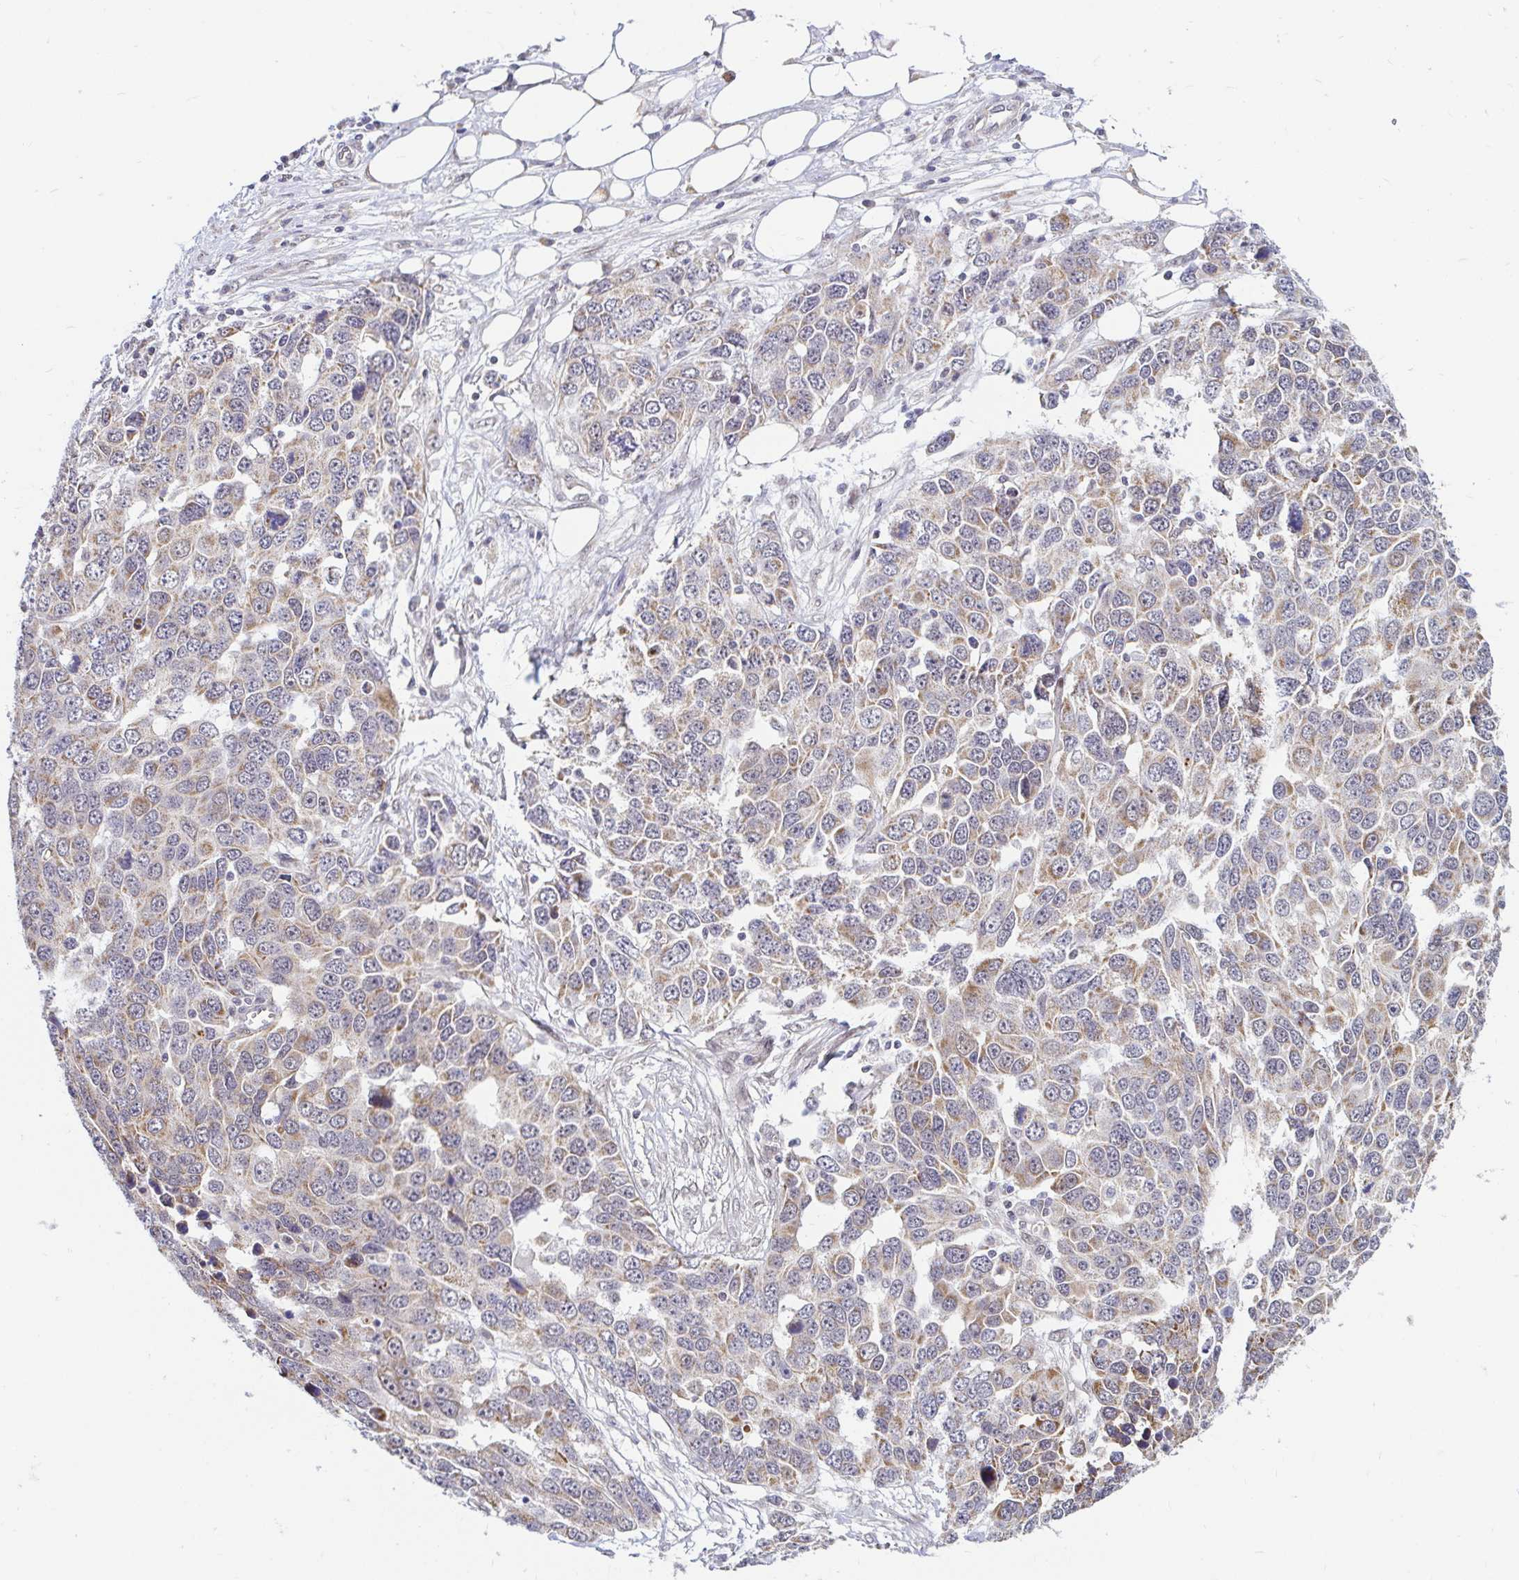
{"staining": {"intensity": "weak", "quantity": ">75%", "location": "cytoplasmic/membranous"}, "tissue": "ovarian cancer", "cell_type": "Tumor cells", "image_type": "cancer", "snomed": [{"axis": "morphology", "description": "Cystadenocarcinoma, serous, NOS"}, {"axis": "topography", "description": "Ovary"}], "caption": "Immunohistochemistry (IHC) histopathology image of human ovarian cancer stained for a protein (brown), which shows low levels of weak cytoplasmic/membranous expression in approximately >75% of tumor cells.", "gene": "TIMM50", "patient": {"sex": "female", "age": 76}}